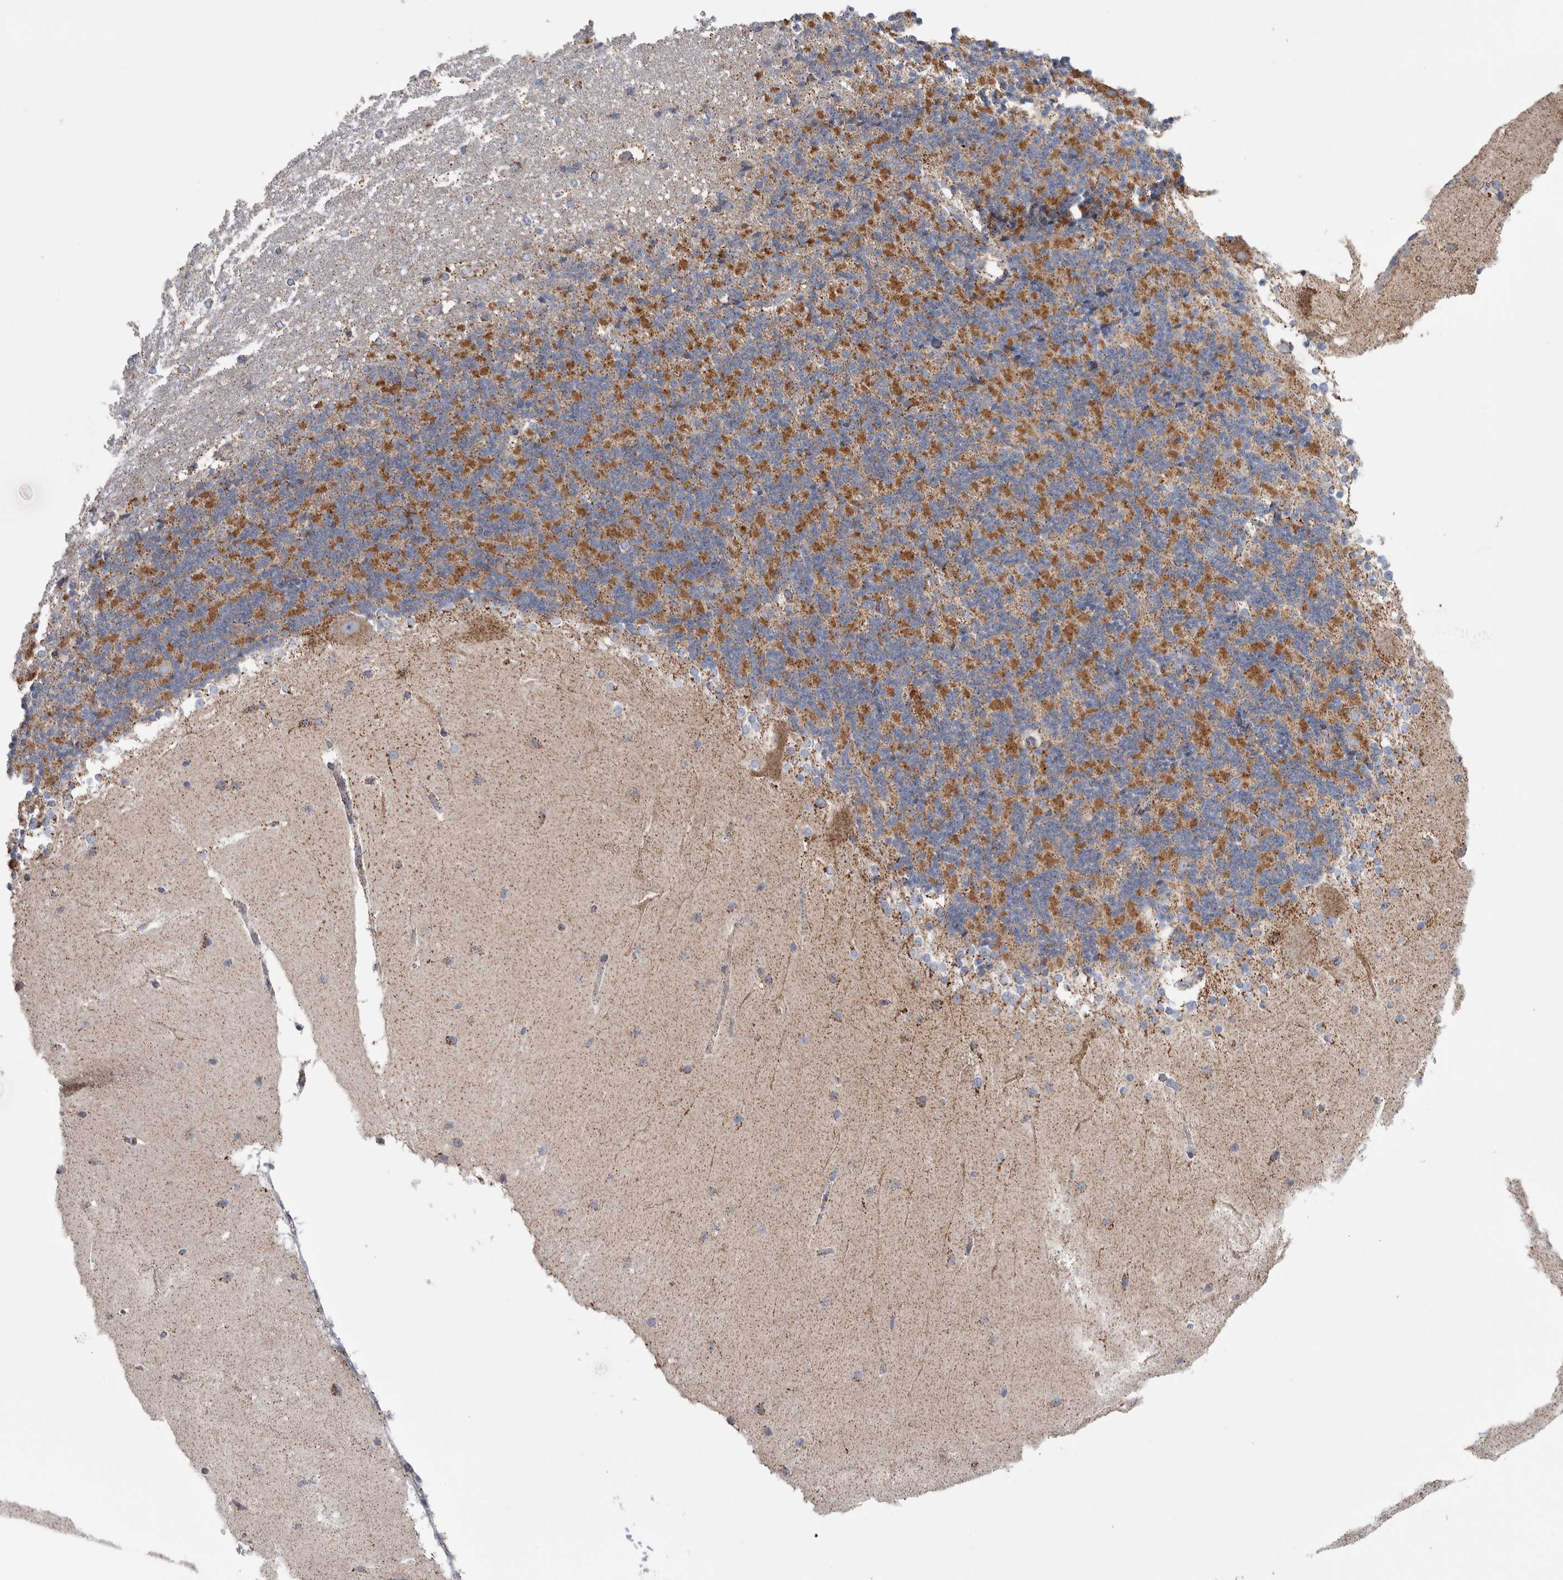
{"staining": {"intensity": "moderate", "quantity": "25%-75%", "location": "cytoplasmic/membranous"}, "tissue": "cerebellum", "cell_type": "Cells in granular layer", "image_type": "normal", "snomed": [{"axis": "morphology", "description": "Normal tissue, NOS"}, {"axis": "topography", "description": "Cerebellum"}], "caption": "Cerebellum was stained to show a protein in brown. There is medium levels of moderate cytoplasmic/membranous expression in approximately 25%-75% of cells in granular layer. (IHC, brightfield microscopy, high magnification).", "gene": "ETFA", "patient": {"sex": "female", "age": 19}}